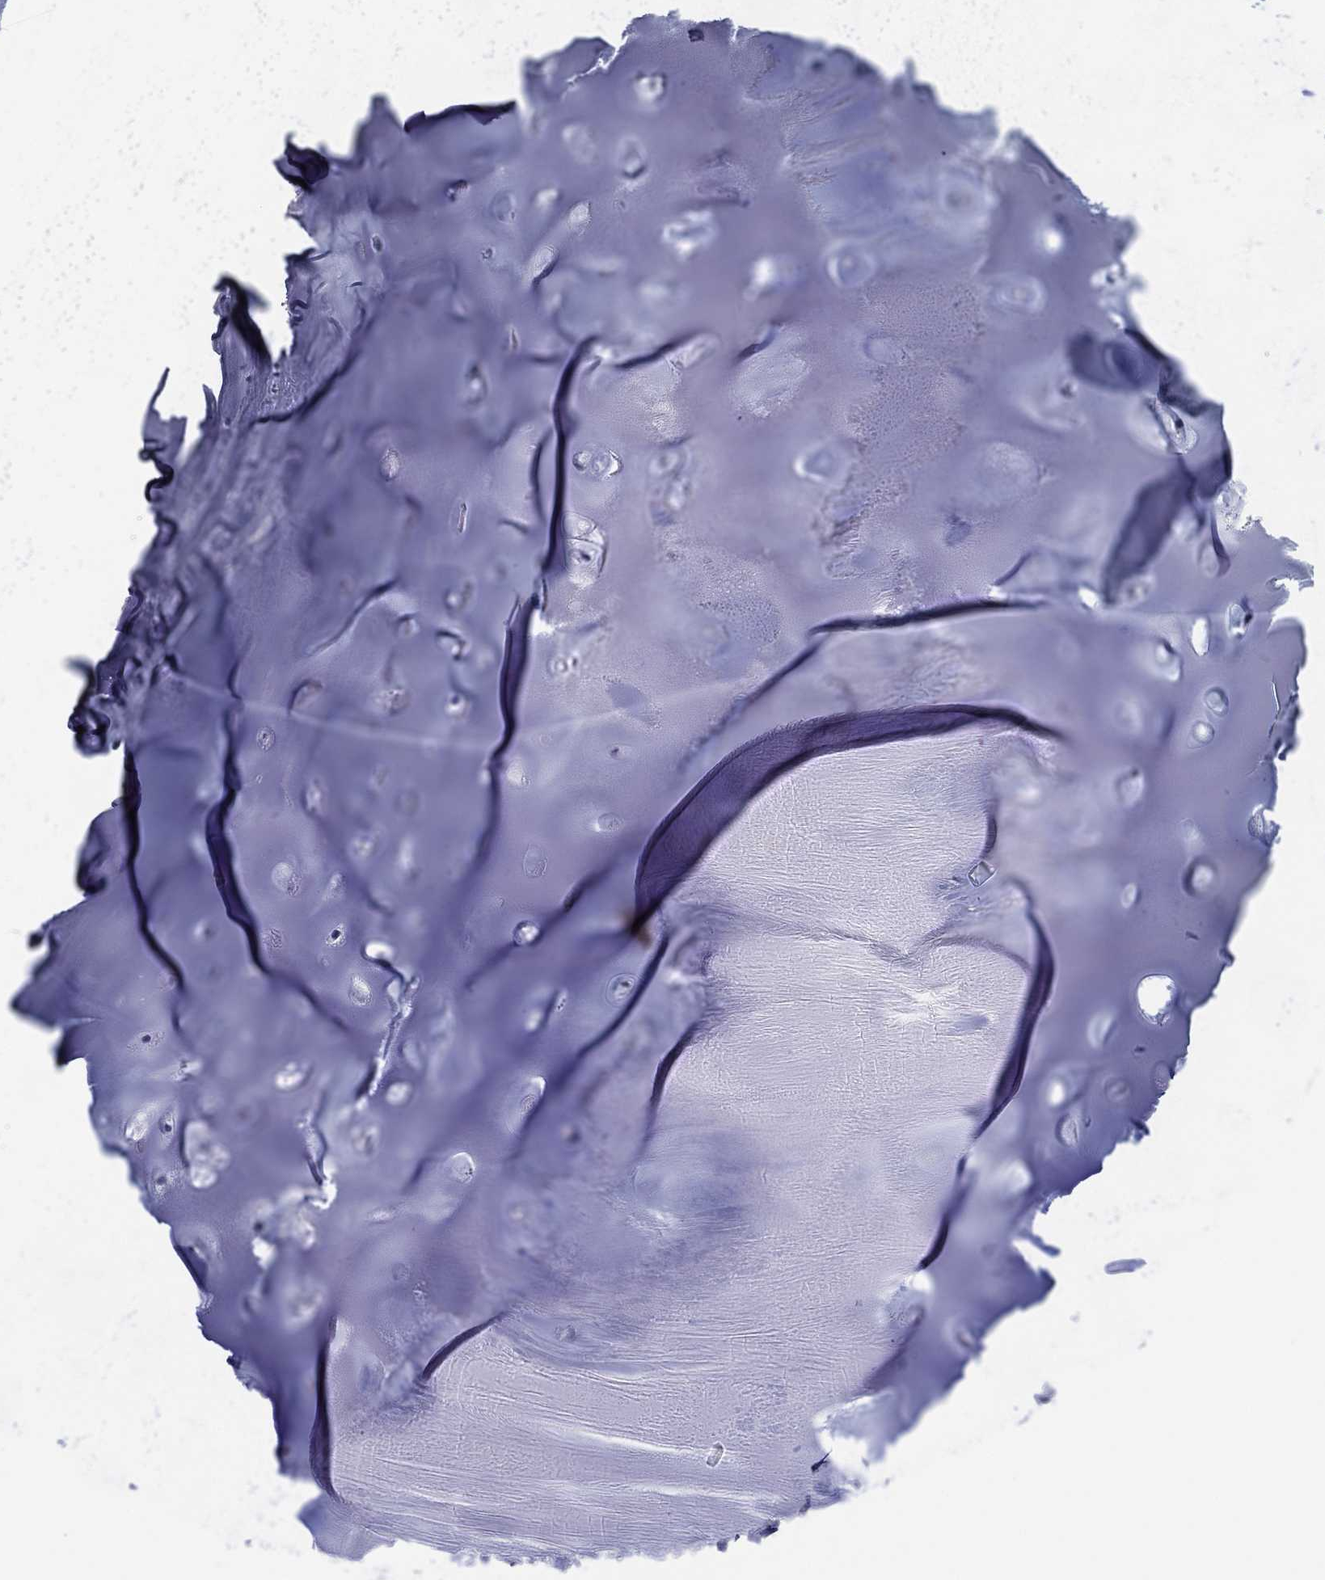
{"staining": {"intensity": "negative", "quantity": "none", "location": "none"}, "tissue": "soft tissue", "cell_type": "Chondrocytes", "image_type": "normal", "snomed": [{"axis": "morphology", "description": "Normal tissue, NOS"}, {"axis": "morphology", "description": "Squamous cell carcinoma, NOS"}, {"axis": "topography", "description": "Cartilage tissue"}, {"axis": "topography", "description": "Lung"}], "caption": "The photomicrograph reveals no significant positivity in chondrocytes of soft tissue. (DAB immunohistochemistry visualized using brightfield microscopy, high magnification).", "gene": "TRIM31", "patient": {"sex": "male", "age": 66}}